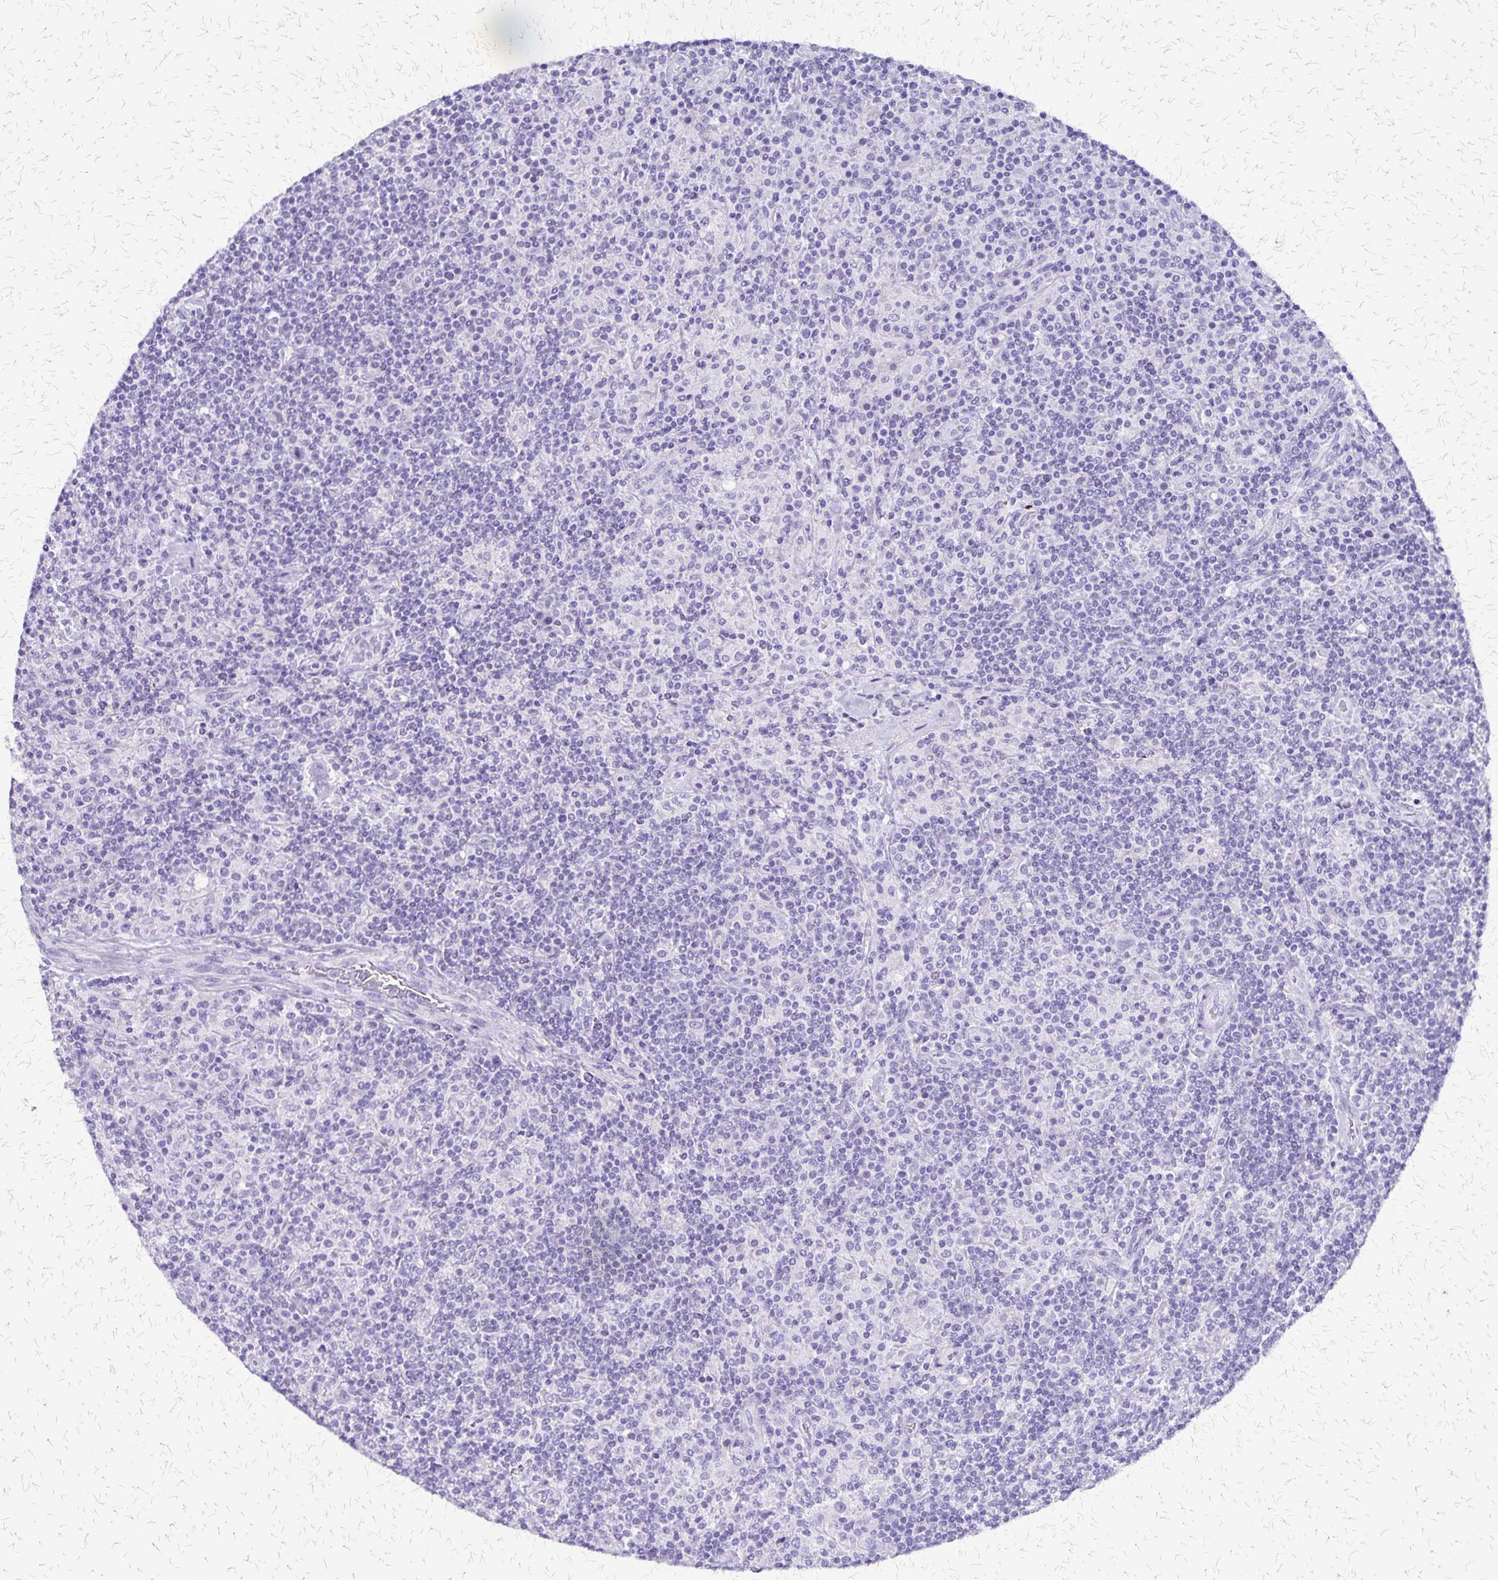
{"staining": {"intensity": "negative", "quantity": "none", "location": "none"}, "tissue": "lymphoma", "cell_type": "Tumor cells", "image_type": "cancer", "snomed": [{"axis": "morphology", "description": "Hodgkin's disease, NOS"}, {"axis": "topography", "description": "Lymph node"}], "caption": "Immunohistochemistry histopathology image of neoplastic tissue: human lymphoma stained with DAB (3,3'-diaminobenzidine) reveals no significant protein staining in tumor cells.", "gene": "SLC13A2", "patient": {"sex": "male", "age": 70}}